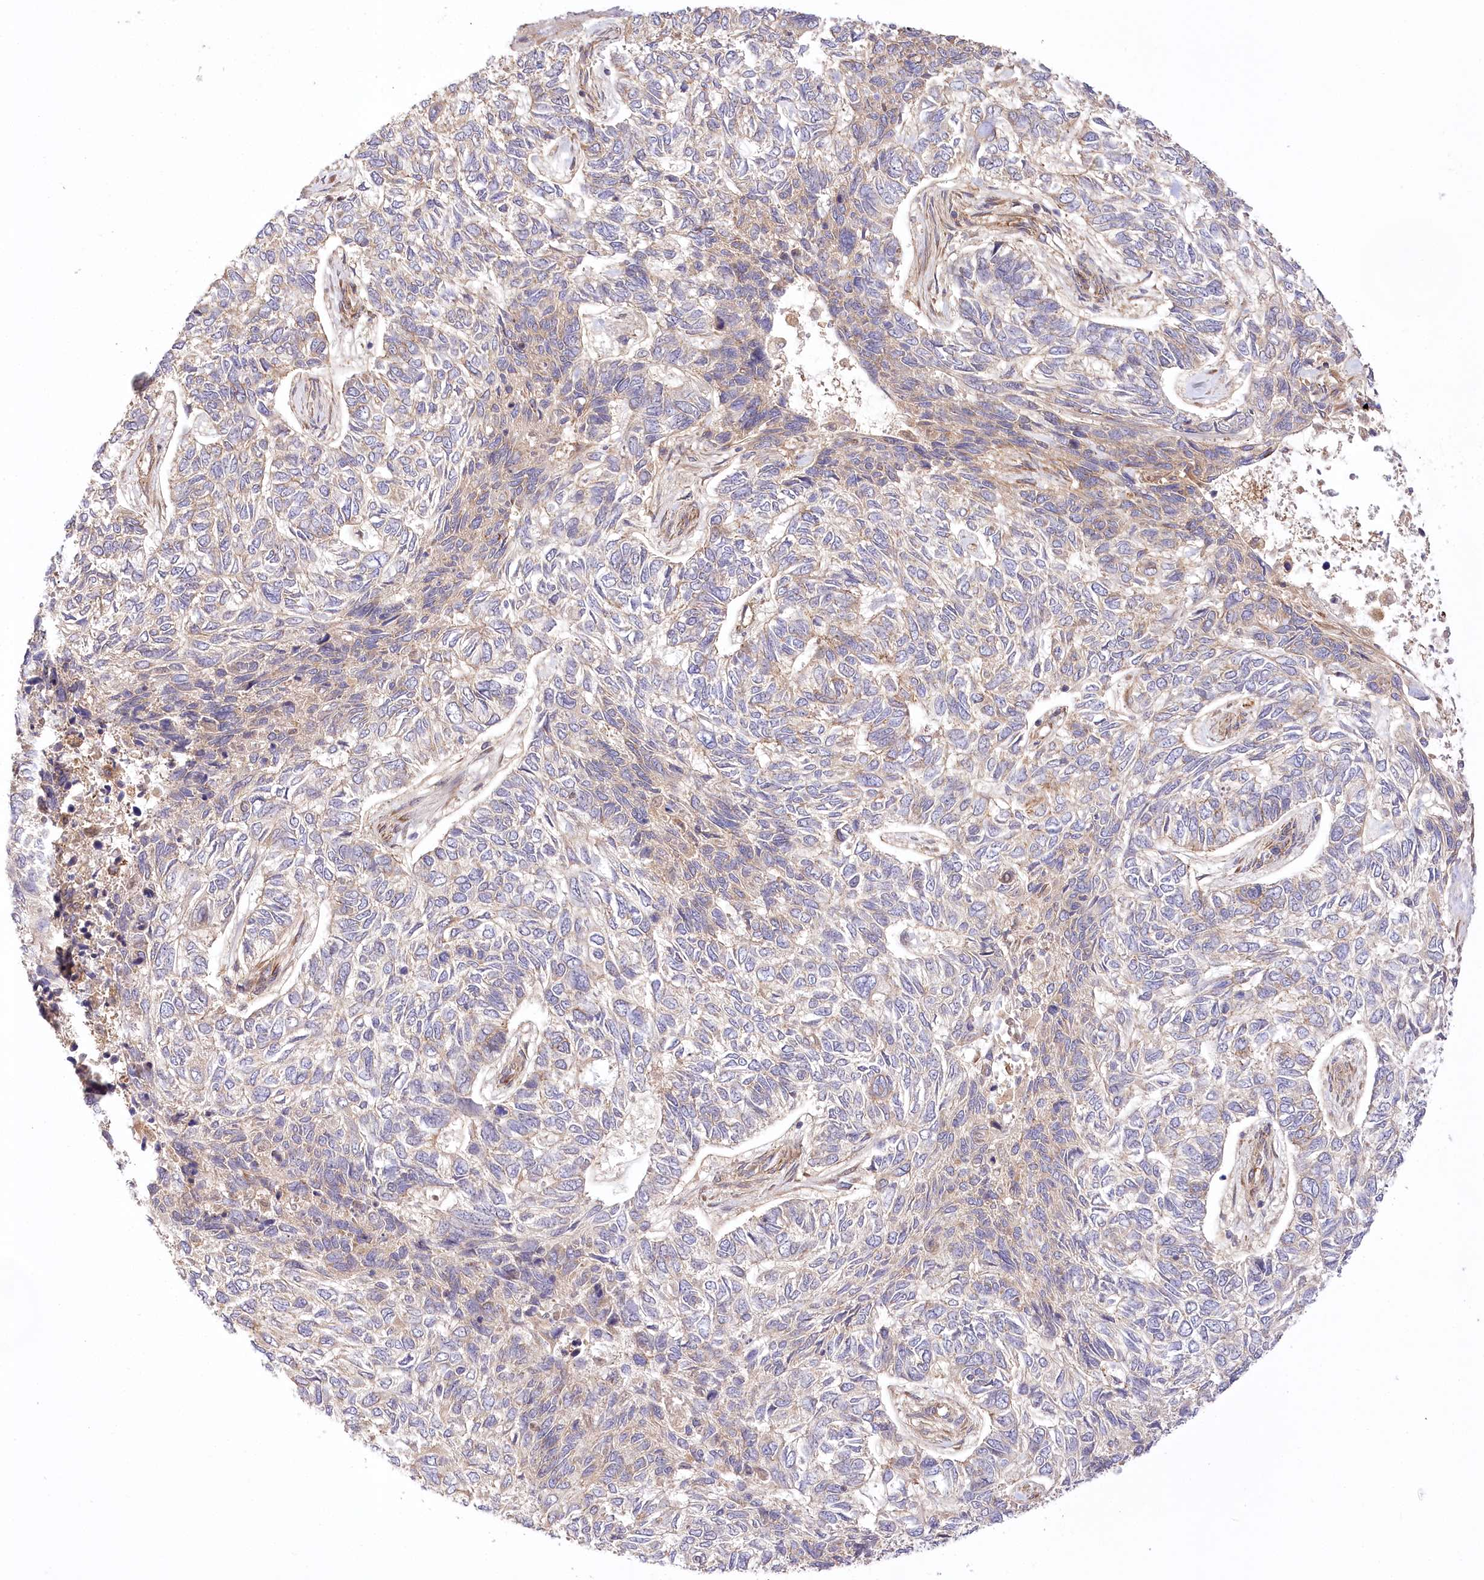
{"staining": {"intensity": "weak", "quantity": "25%-75%", "location": "cytoplasmic/membranous"}, "tissue": "skin cancer", "cell_type": "Tumor cells", "image_type": "cancer", "snomed": [{"axis": "morphology", "description": "Basal cell carcinoma"}, {"axis": "topography", "description": "Skin"}], "caption": "This is a histology image of IHC staining of skin basal cell carcinoma, which shows weak expression in the cytoplasmic/membranous of tumor cells.", "gene": "TRUB1", "patient": {"sex": "female", "age": 65}}